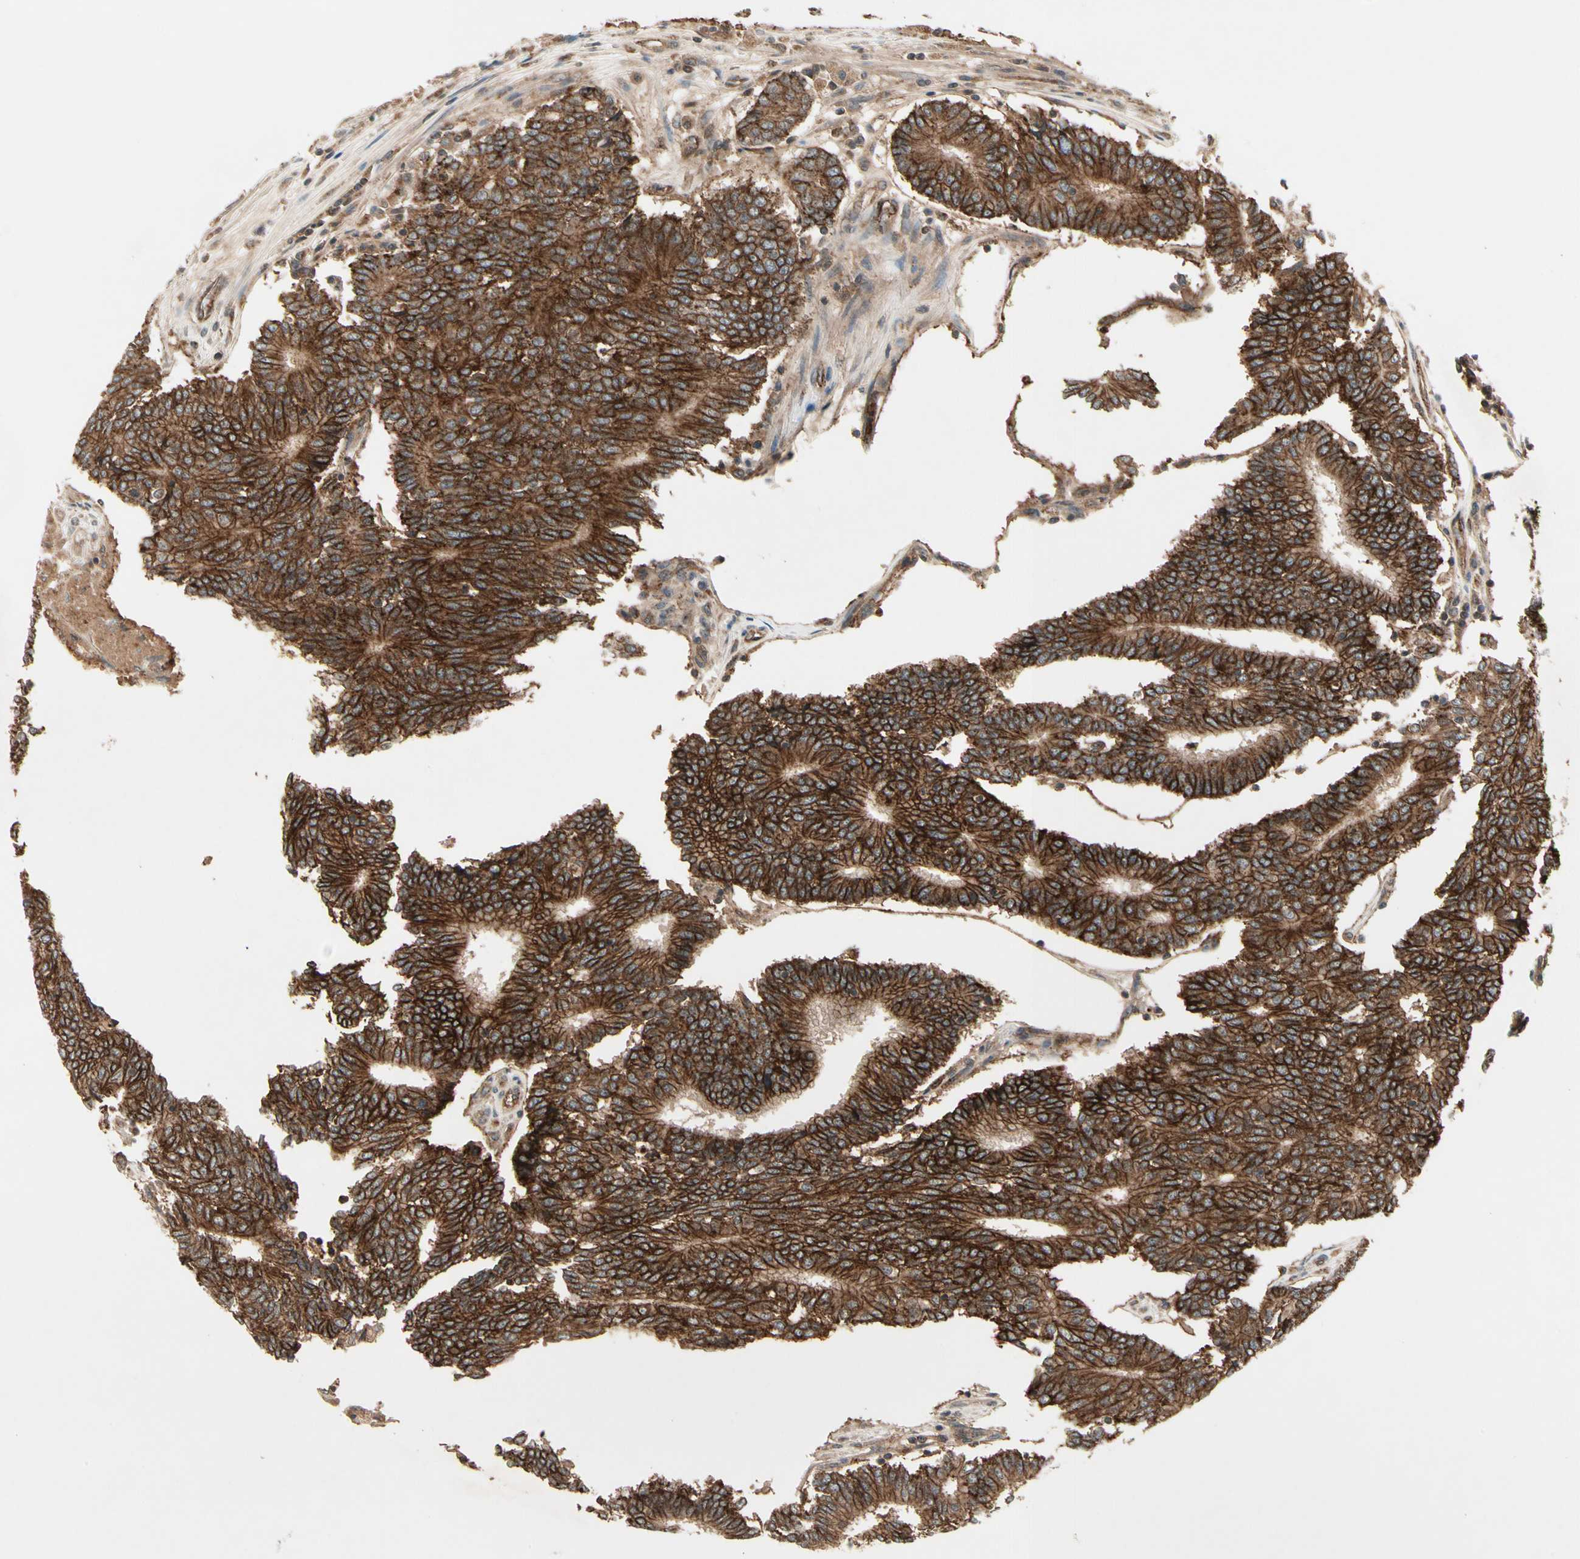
{"staining": {"intensity": "strong", "quantity": ">75%", "location": "cytoplasmic/membranous"}, "tissue": "prostate cancer", "cell_type": "Tumor cells", "image_type": "cancer", "snomed": [{"axis": "morphology", "description": "Adenocarcinoma, High grade"}, {"axis": "topography", "description": "Prostate"}], "caption": "A brown stain labels strong cytoplasmic/membranous expression of a protein in high-grade adenocarcinoma (prostate) tumor cells.", "gene": "FLOT1", "patient": {"sex": "male", "age": 55}}